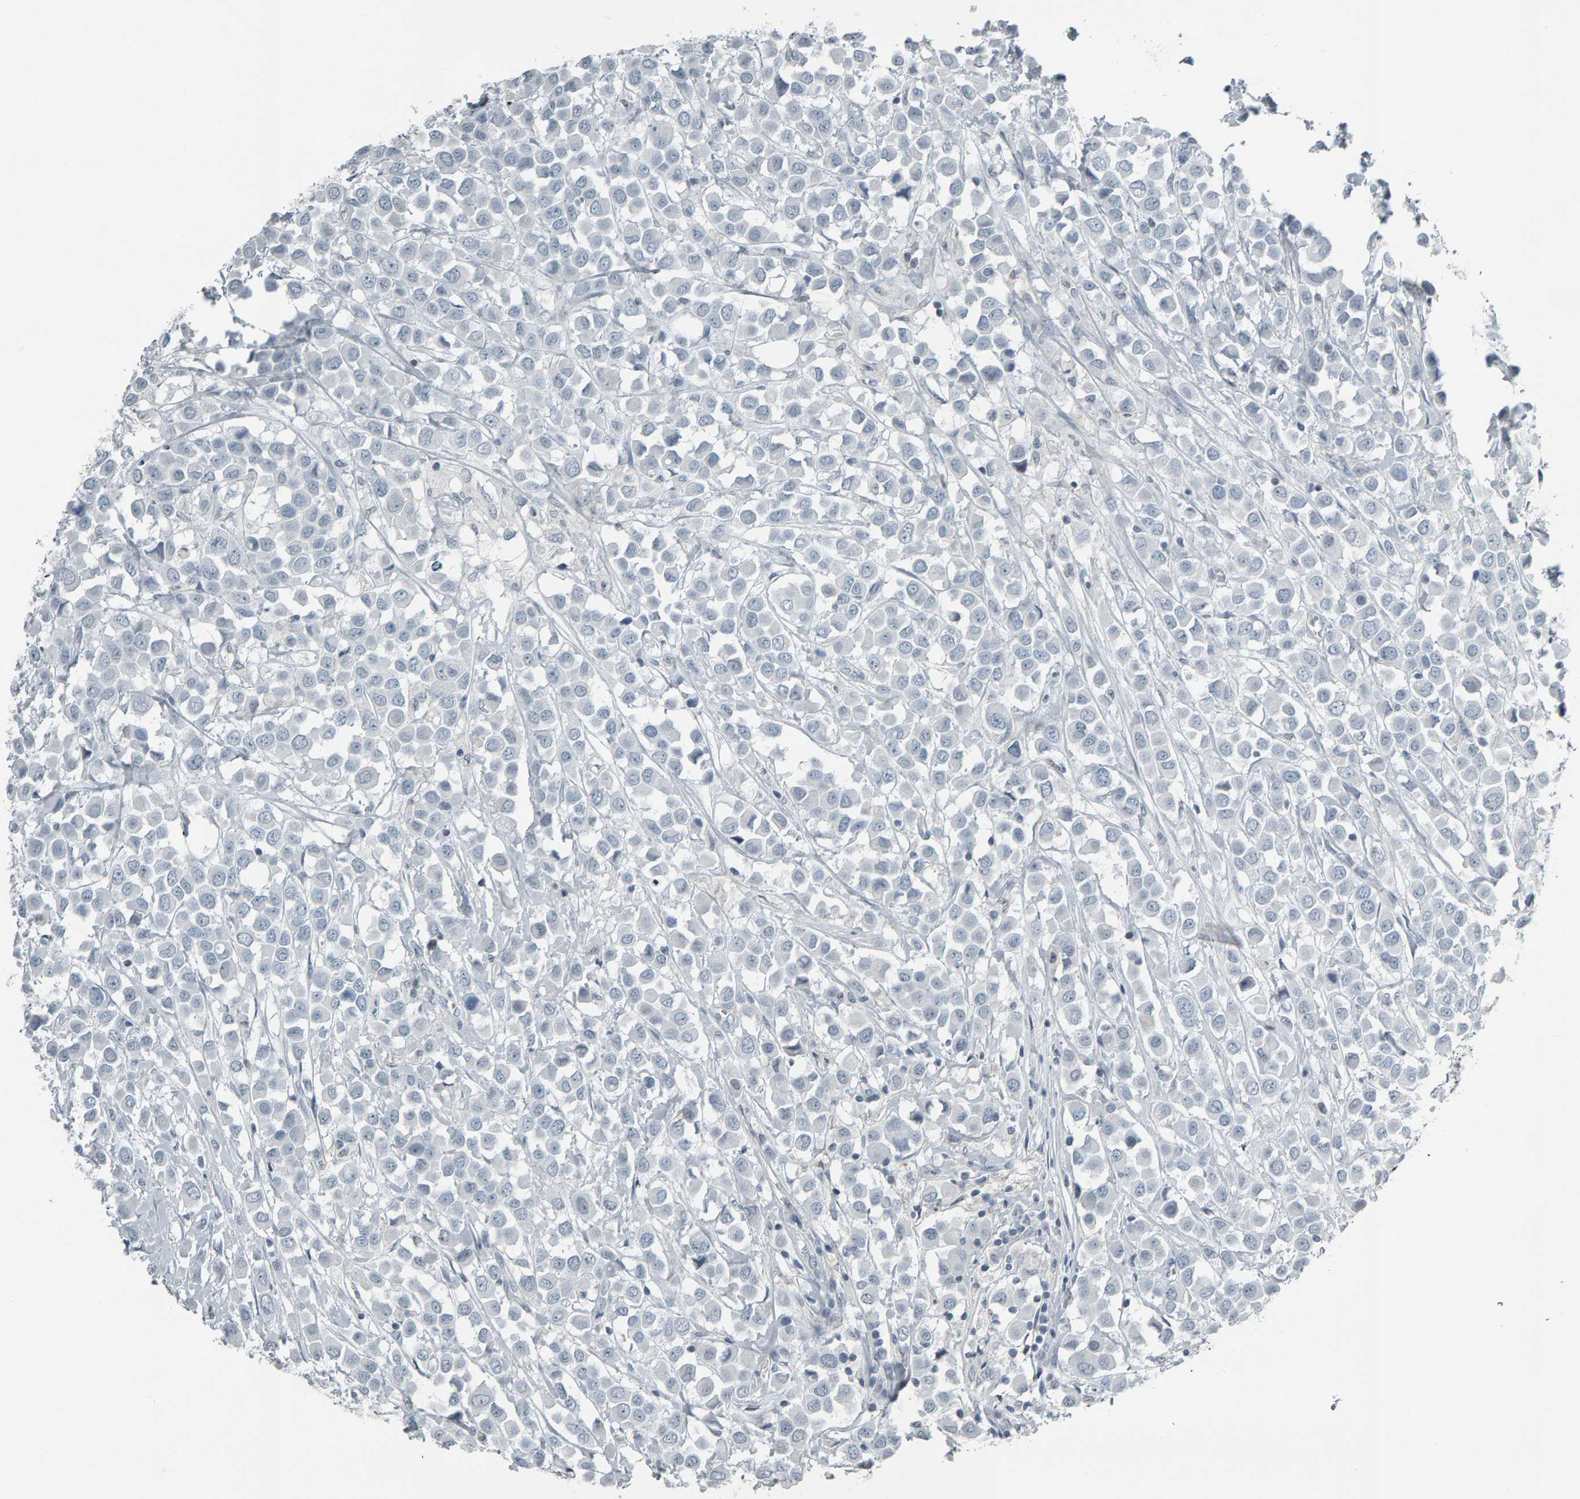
{"staining": {"intensity": "negative", "quantity": "none", "location": "none"}, "tissue": "breast cancer", "cell_type": "Tumor cells", "image_type": "cancer", "snomed": [{"axis": "morphology", "description": "Duct carcinoma"}, {"axis": "topography", "description": "Breast"}], "caption": "Breast infiltrating ductal carcinoma stained for a protein using immunohistochemistry (IHC) reveals no staining tumor cells.", "gene": "PYY", "patient": {"sex": "female", "age": 61}}